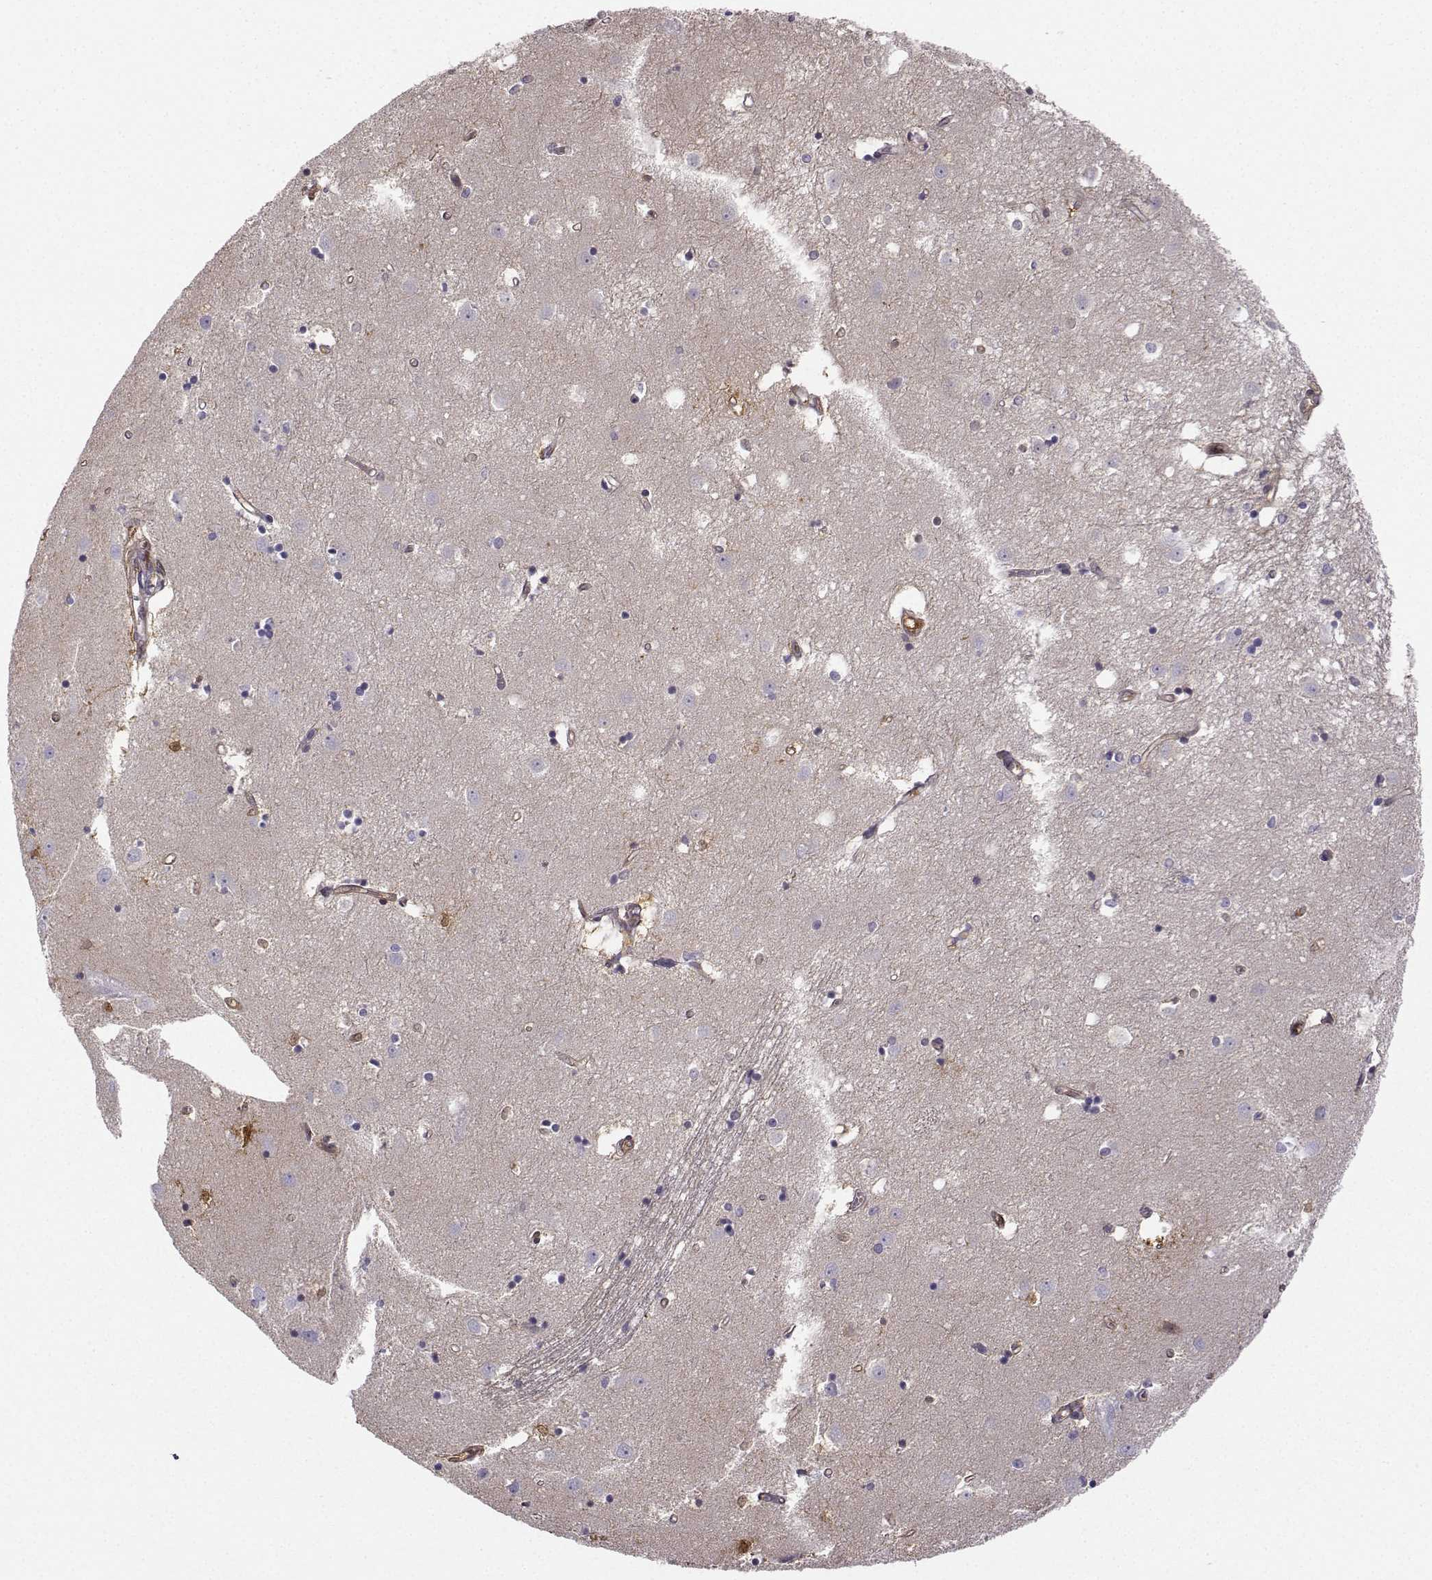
{"staining": {"intensity": "moderate", "quantity": "<25%", "location": "cytoplasmic/membranous"}, "tissue": "caudate", "cell_type": "Glial cells", "image_type": "normal", "snomed": [{"axis": "morphology", "description": "Normal tissue, NOS"}, {"axis": "topography", "description": "Lateral ventricle wall"}], "caption": "Moderate cytoplasmic/membranous expression is appreciated in approximately <25% of glial cells in benign caudate. (DAB (3,3'-diaminobenzidine) IHC with brightfield microscopy, high magnification).", "gene": "NQO1", "patient": {"sex": "male", "age": 54}}